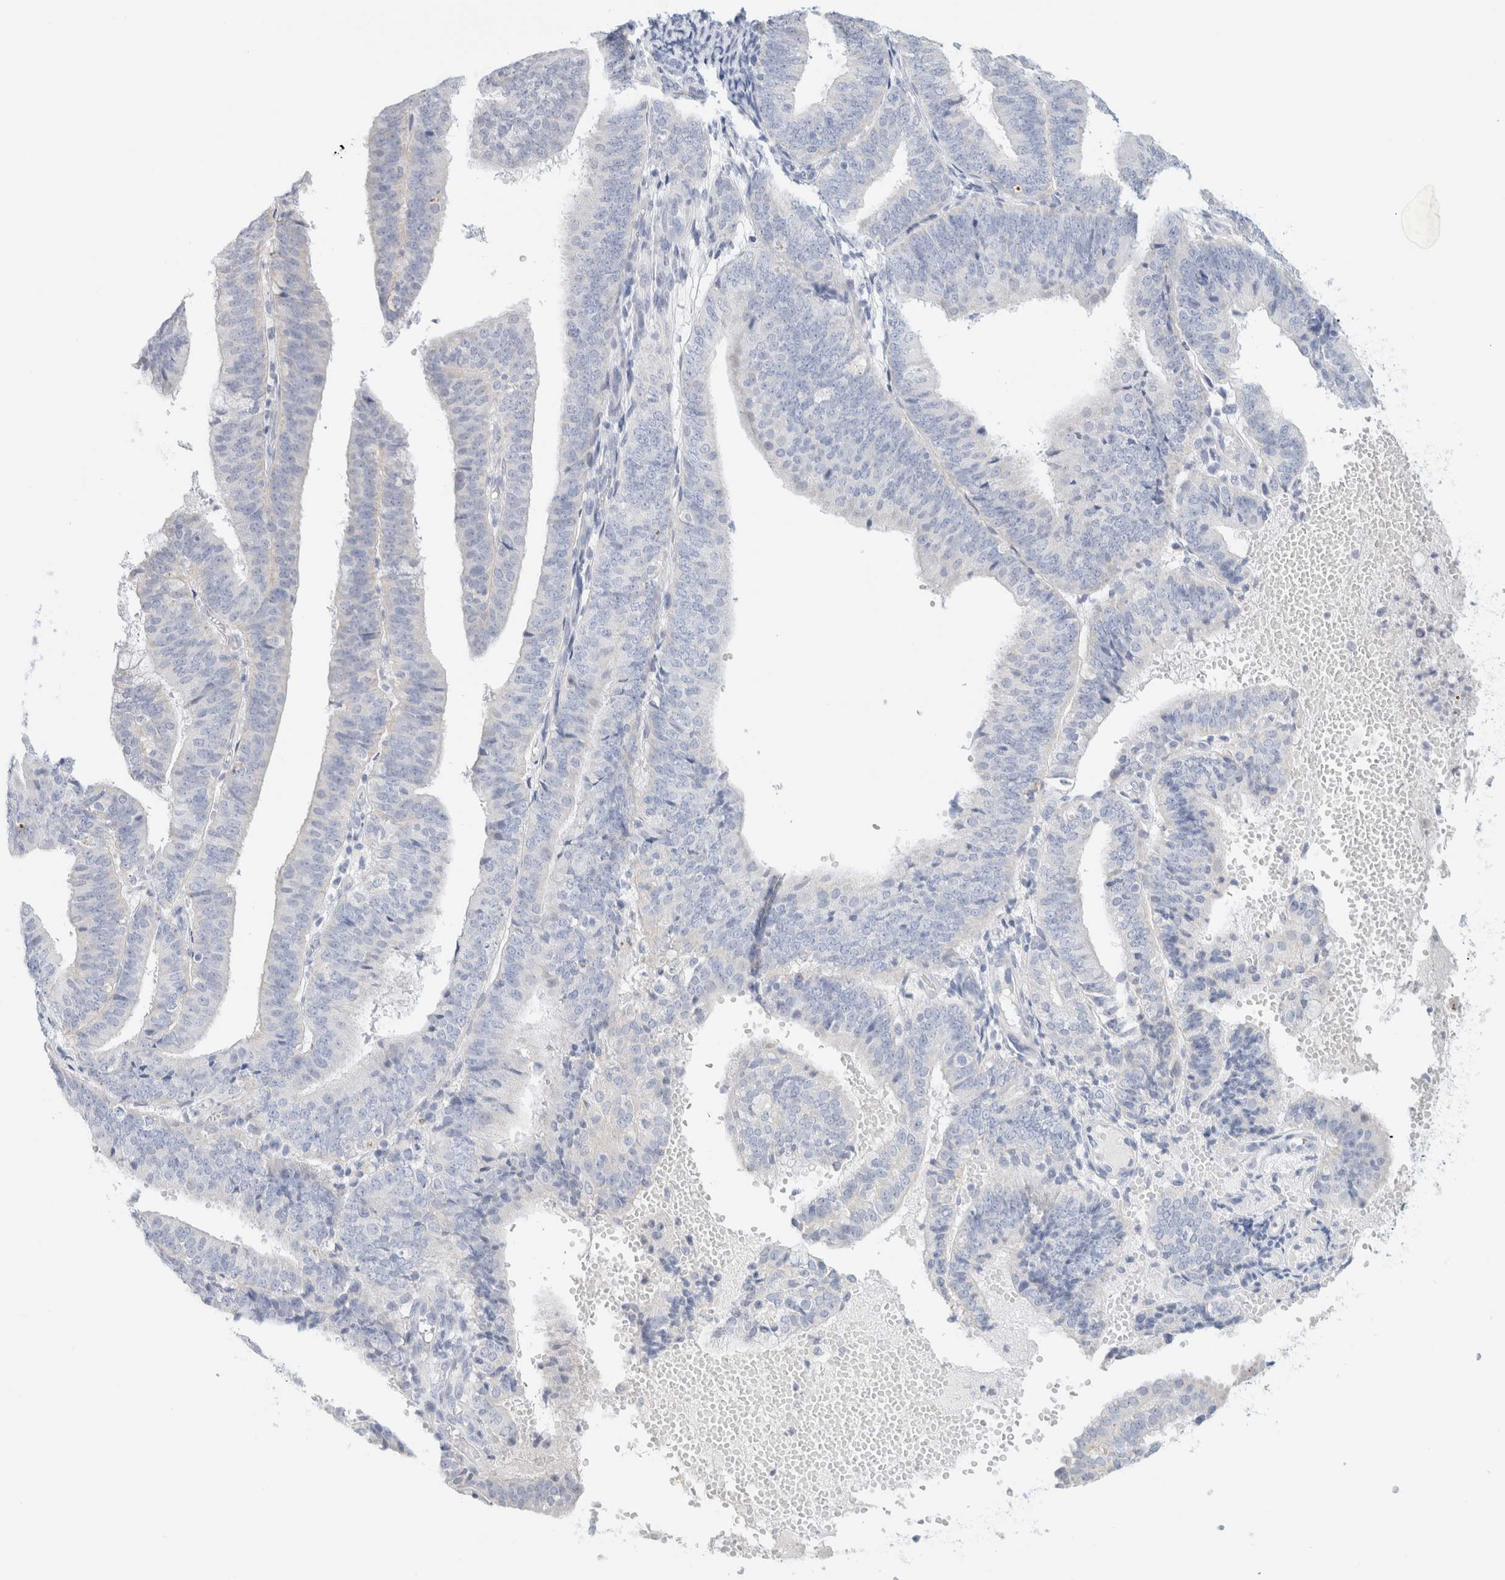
{"staining": {"intensity": "negative", "quantity": "none", "location": "none"}, "tissue": "endometrial cancer", "cell_type": "Tumor cells", "image_type": "cancer", "snomed": [{"axis": "morphology", "description": "Adenocarcinoma, NOS"}, {"axis": "topography", "description": "Endometrium"}], "caption": "The immunohistochemistry image has no significant positivity in tumor cells of endometrial cancer (adenocarcinoma) tissue.", "gene": "HEXD", "patient": {"sex": "female", "age": 63}}